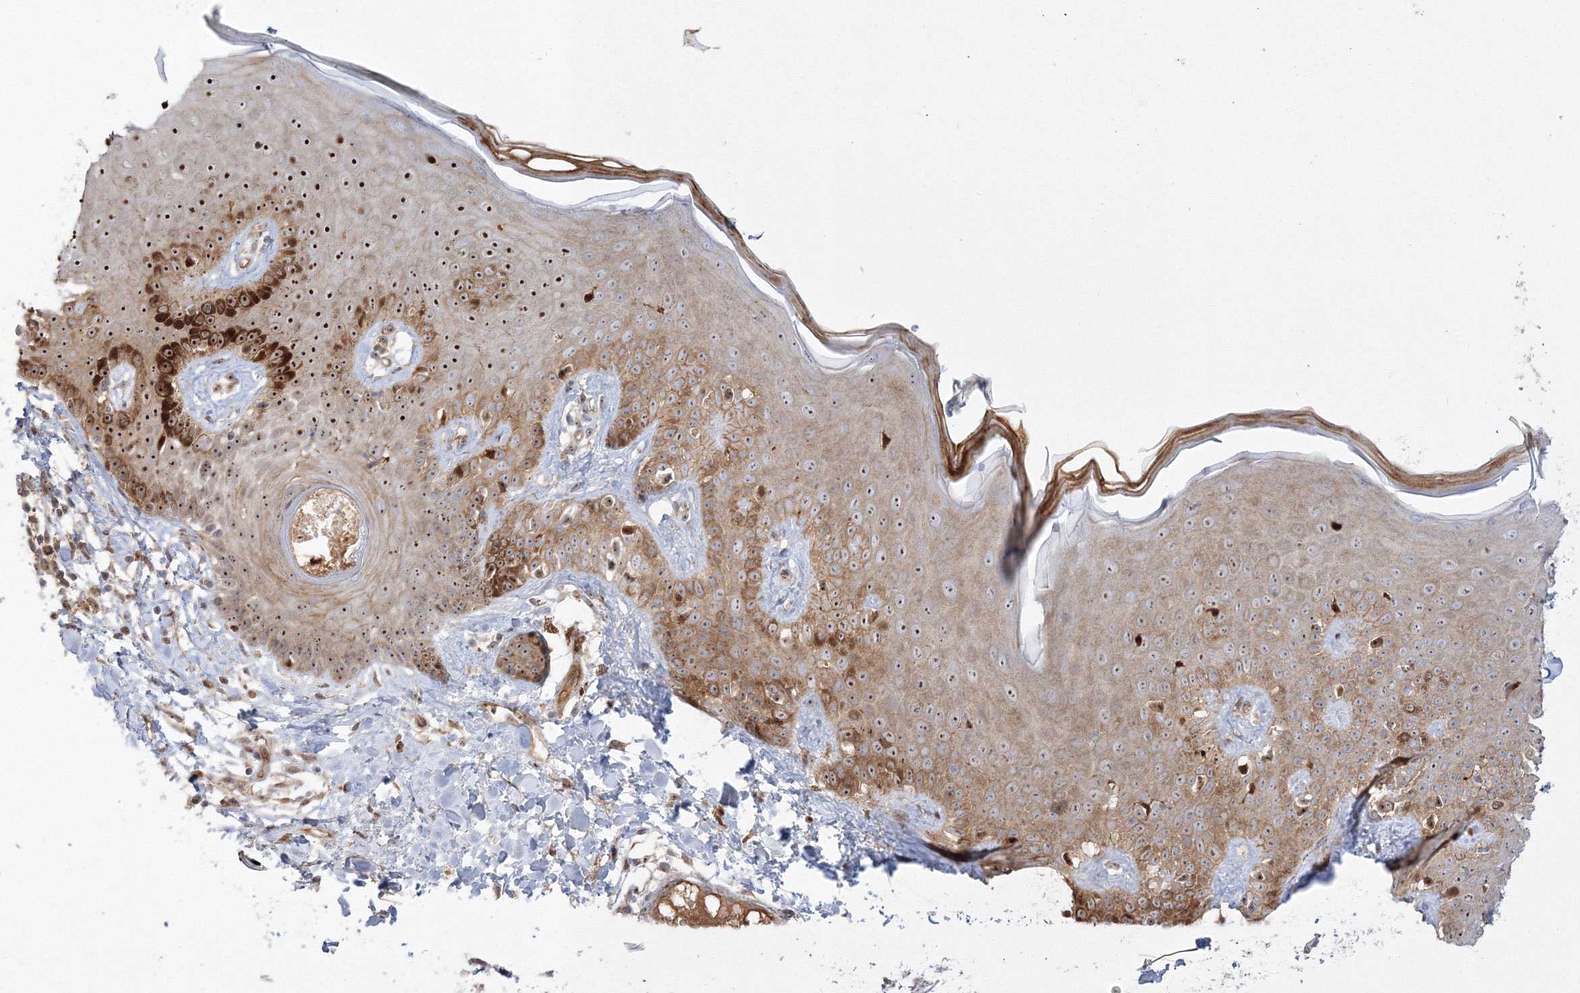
{"staining": {"intensity": "weak", "quantity": ">75%", "location": "cytoplasmic/membranous"}, "tissue": "skin", "cell_type": "Fibroblasts", "image_type": "normal", "snomed": [{"axis": "morphology", "description": "Normal tissue, NOS"}, {"axis": "topography", "description": "Skin"}], "caption": "Immunohistochemical staining of unremarkable skin shows >75% levels of weak cytoplasmic/membranous protein staining in approximately >75% of fibroblasts. The staining is performed using DAB brown chromogen to label protein expression. The nuclei are counter-stained blue using hematoxylin.", "gene": "NPM3", "patient": {"sex": "male", "age": 52}}